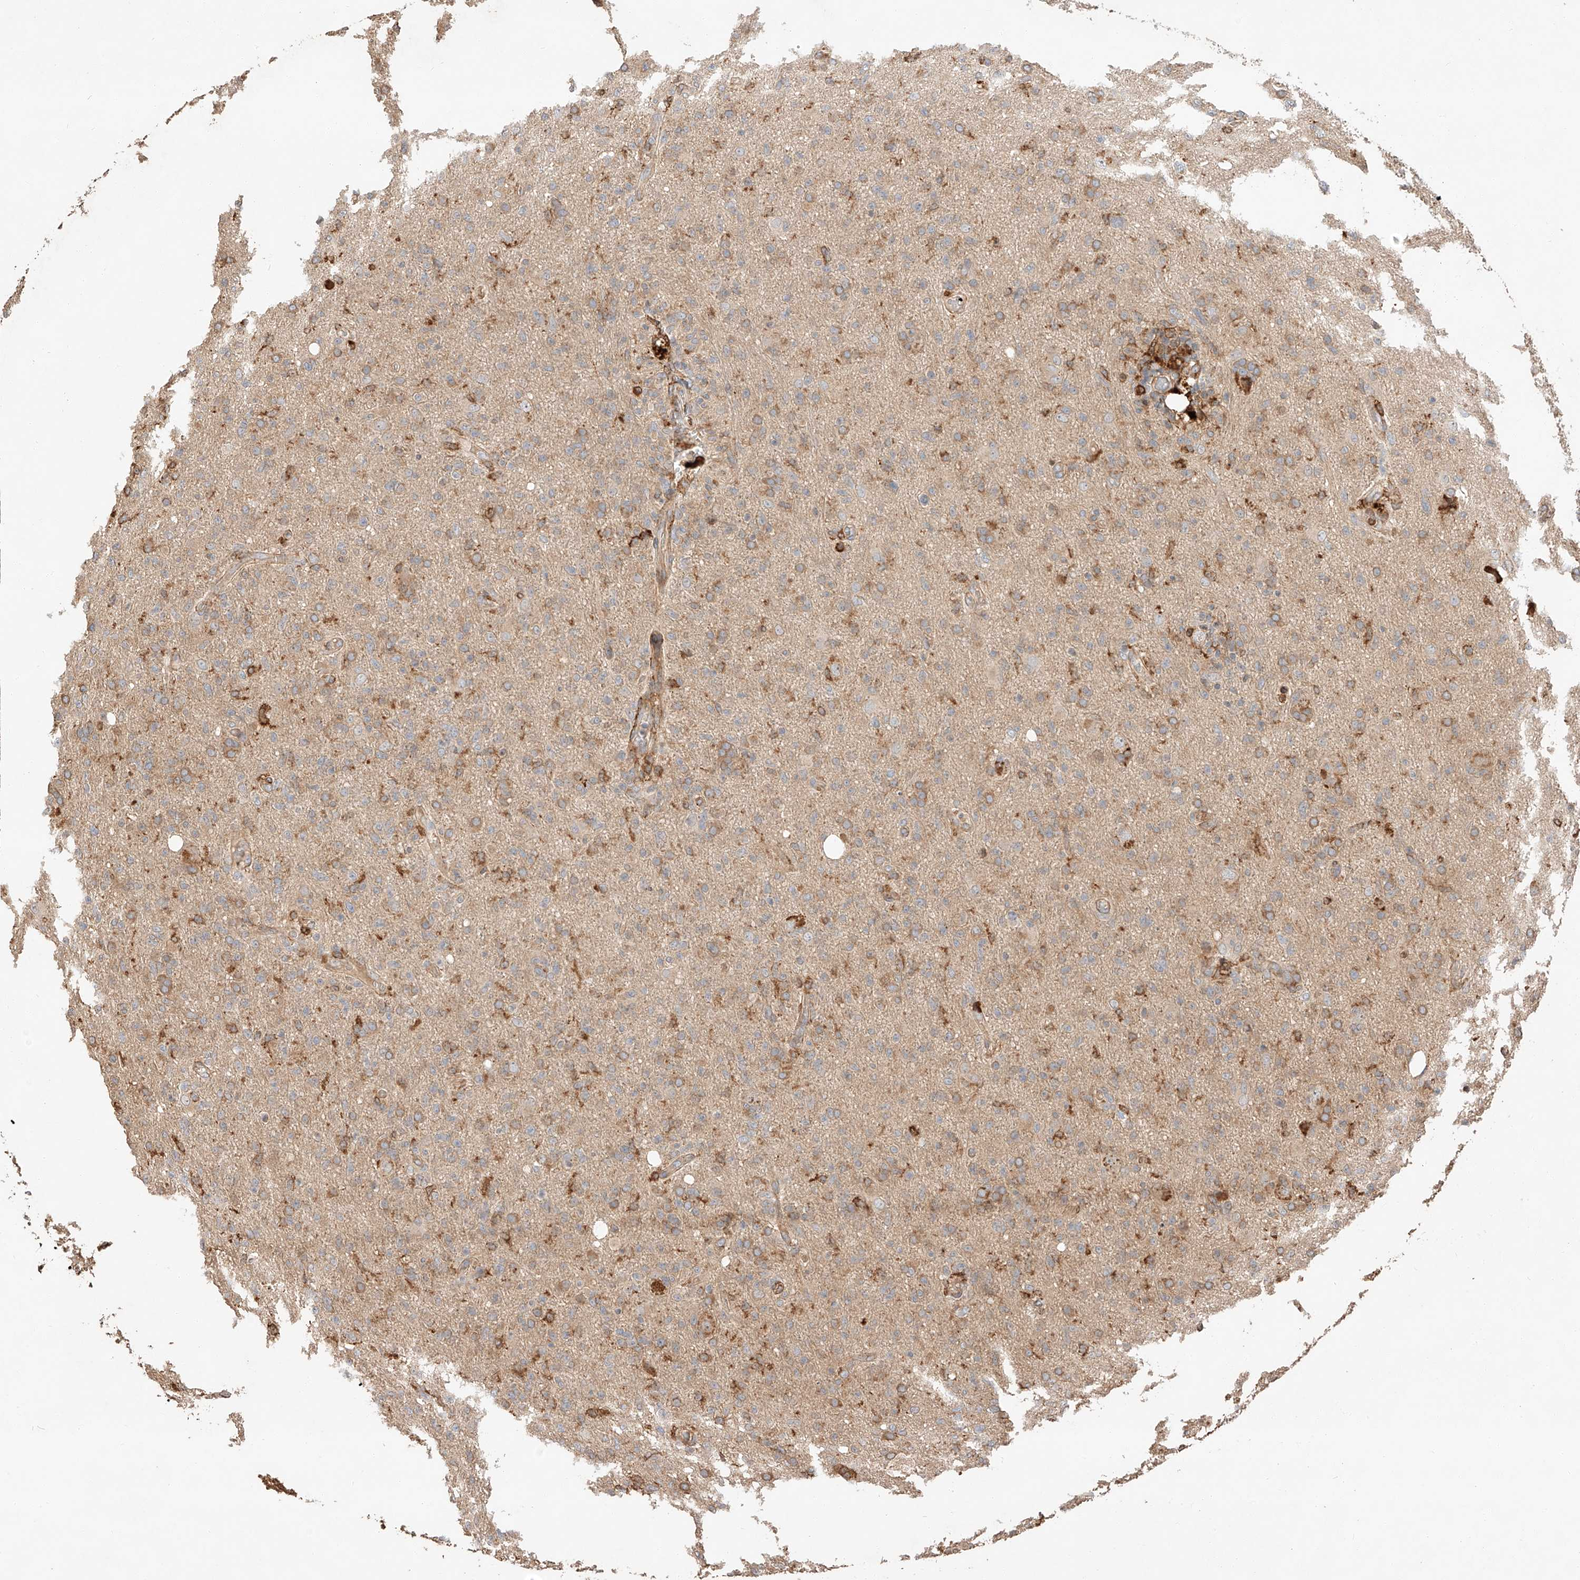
{"staining": {"intensity": "moderate", "quantity": "25%-75%", "location": "cytoplasmic/membranous"}, "tissue": "glioma", "cell_type": "Tumor cells", "image_type": "cancer", "snomed": [{"axis": "morphology", "description": "Glioma, malignant, High grade"}, {"axis": "topography", "description": "Brain"}], "caption": "IHC image of human high-grade glioma (malignant) stained for a protein (brown), which reveals medium levels of moderate cytoplasmic/membranous staining in approximately 25%-75% of tumor cells.", "gene": "ZNF84", "patient": {"sex": "female", "age": 57}}